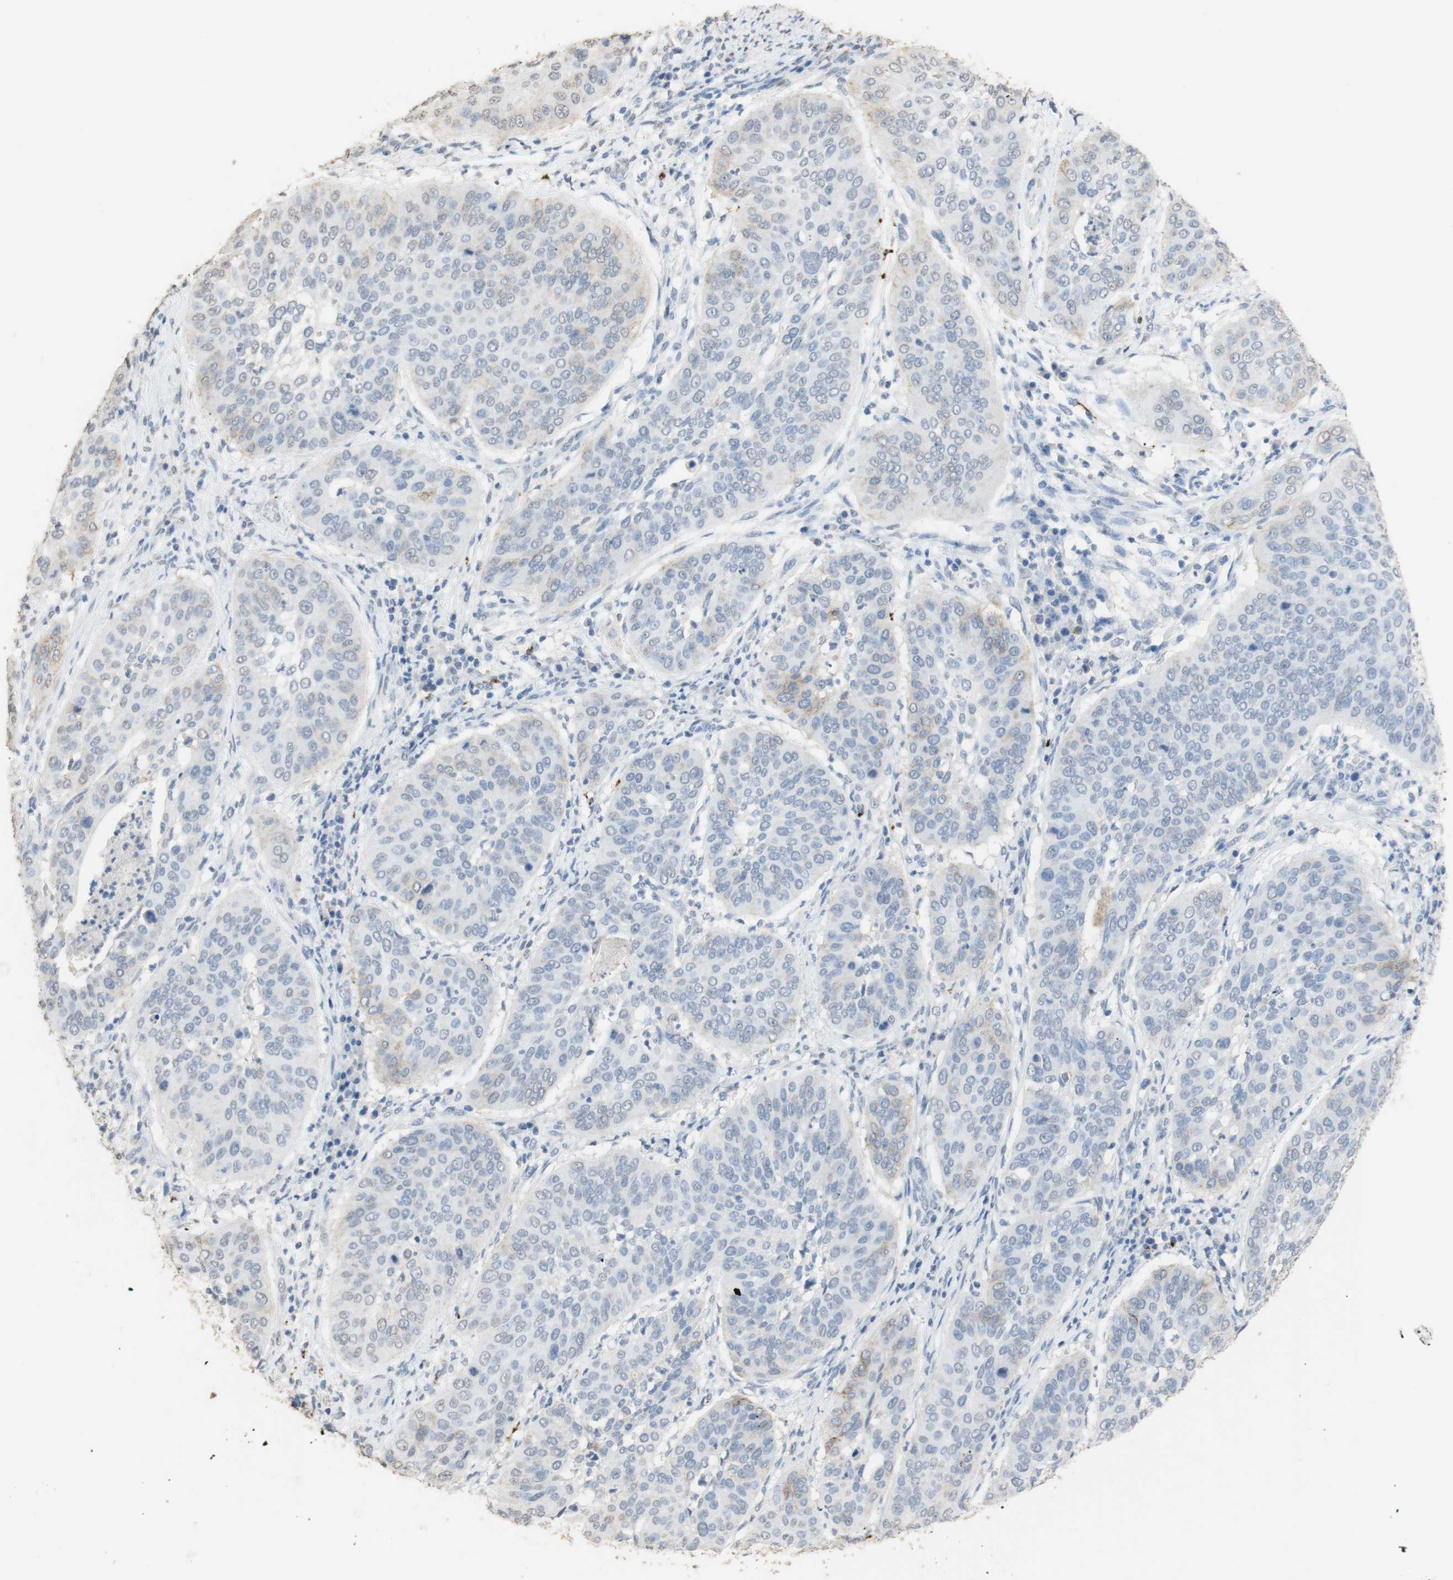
{"staining": {"intensity": "weak", "quantity": "<25%", "location": "cytoplasmic/membranous,nuclear"}, "tissue": "cervical cancer", "cell_type": "Tumor cells", "image_type": "cancer", "snomed": [{"axis": "morphology", "description": "Normal tissue, NOS"}, {"axis": "morphology", "description": "Squamous cell carcinoma, NOS"}, {"axis": "topography", "description": "Cervix"}], "caption": "The photomicrograph exhibits no staining of tumor cells in squamous cell carcinoma (cervical). Nuclei are stained in blue.", "gene": "L1CAM", "patient": {"sex": "female", "age": 39}}